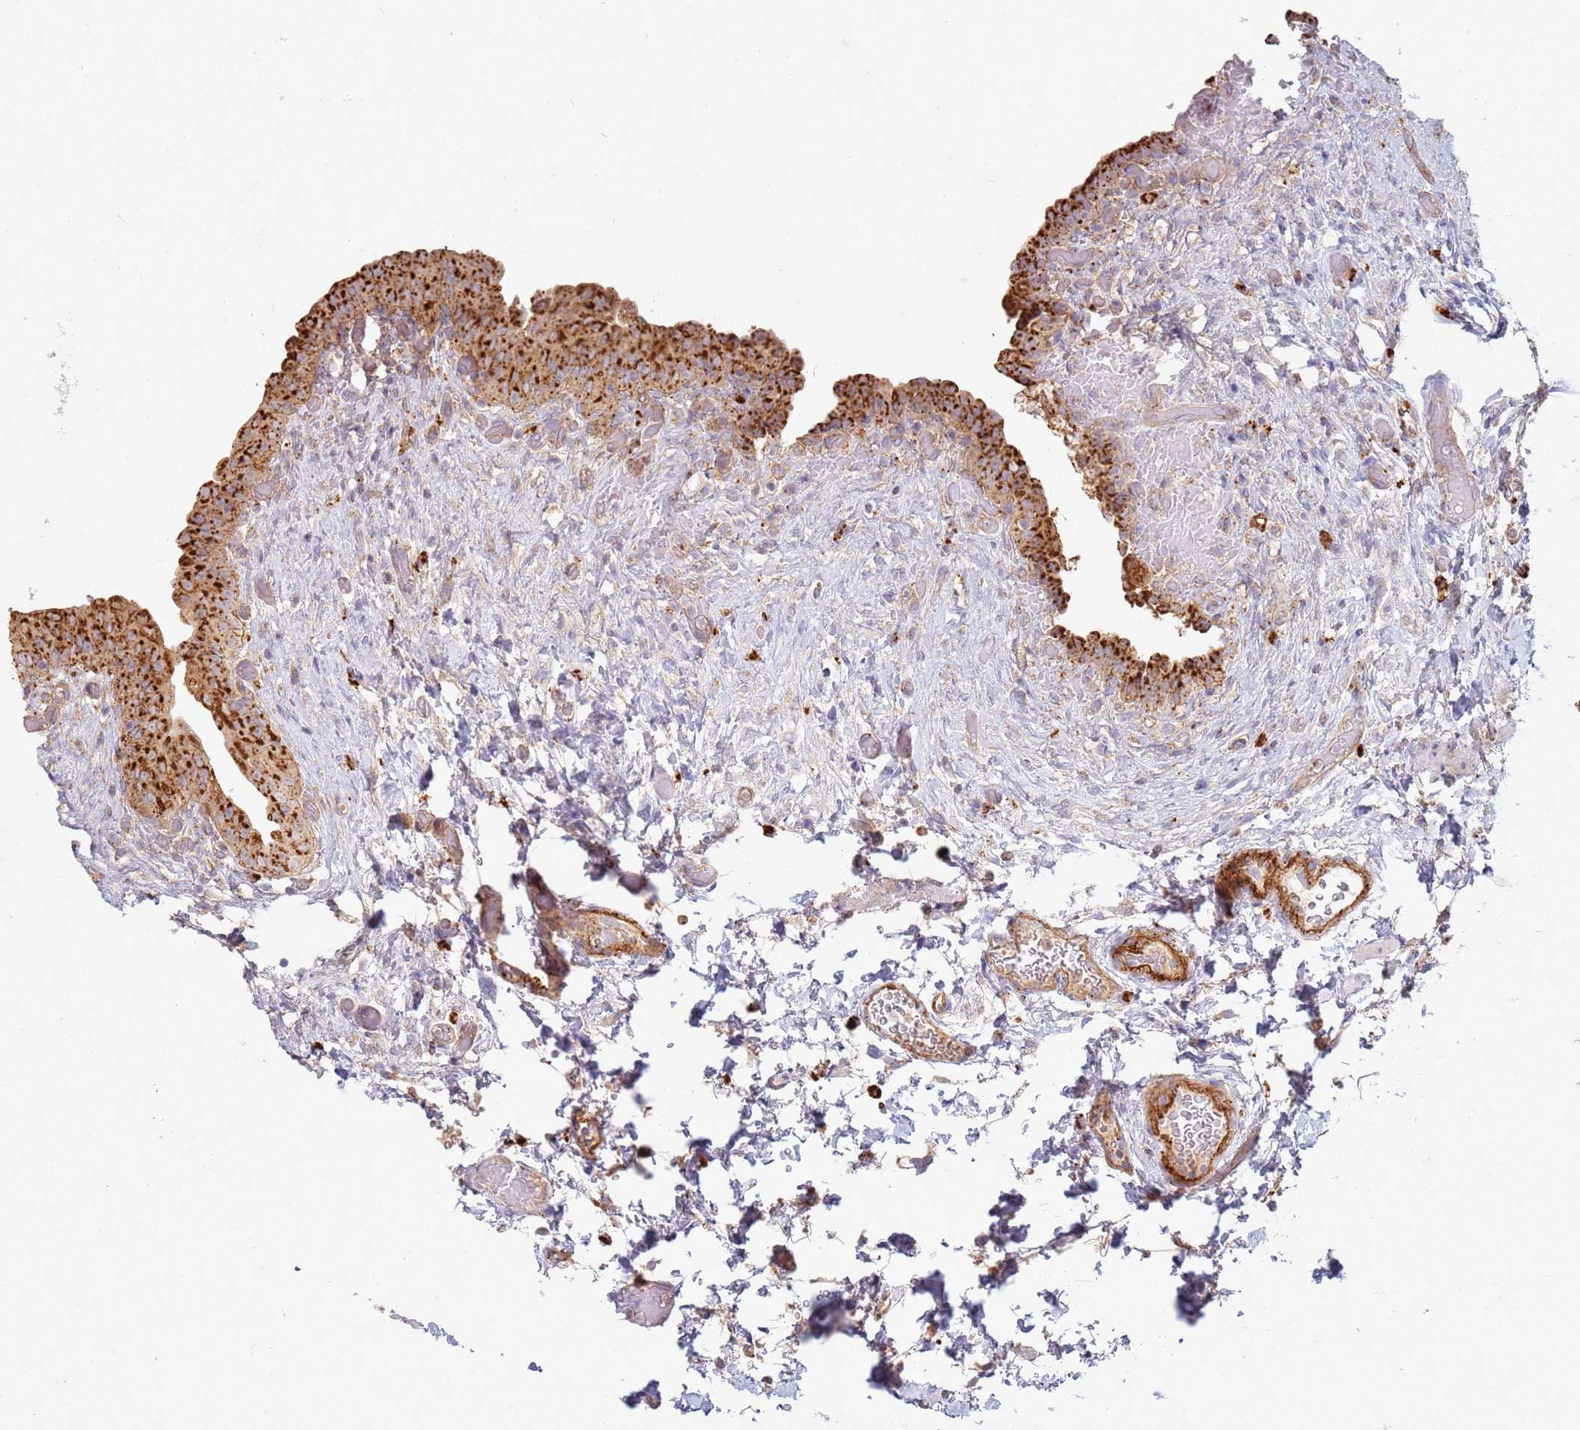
{"staining": {"intensity": "strong", "quantity": ">75%", "location": "cytoplasmic/membranous"}, "tissue": "urinary bladder", "cell_type": "Urothelial cells", "image_type": "normal", "snomed": [{"axis": "morphology", "description": "Normal tissue, NOS"}, {"axis": "topography", "description": "Urinary bladder"}], "caption": "Normal urinary bladder was stained to show a protein in brown. There is high levels of strong cytoplasmic/membranous staining in approximately >75% of urothelial cells.", "gene": "TMEM229B", "patient": {"sex": "male", "age": 69}}